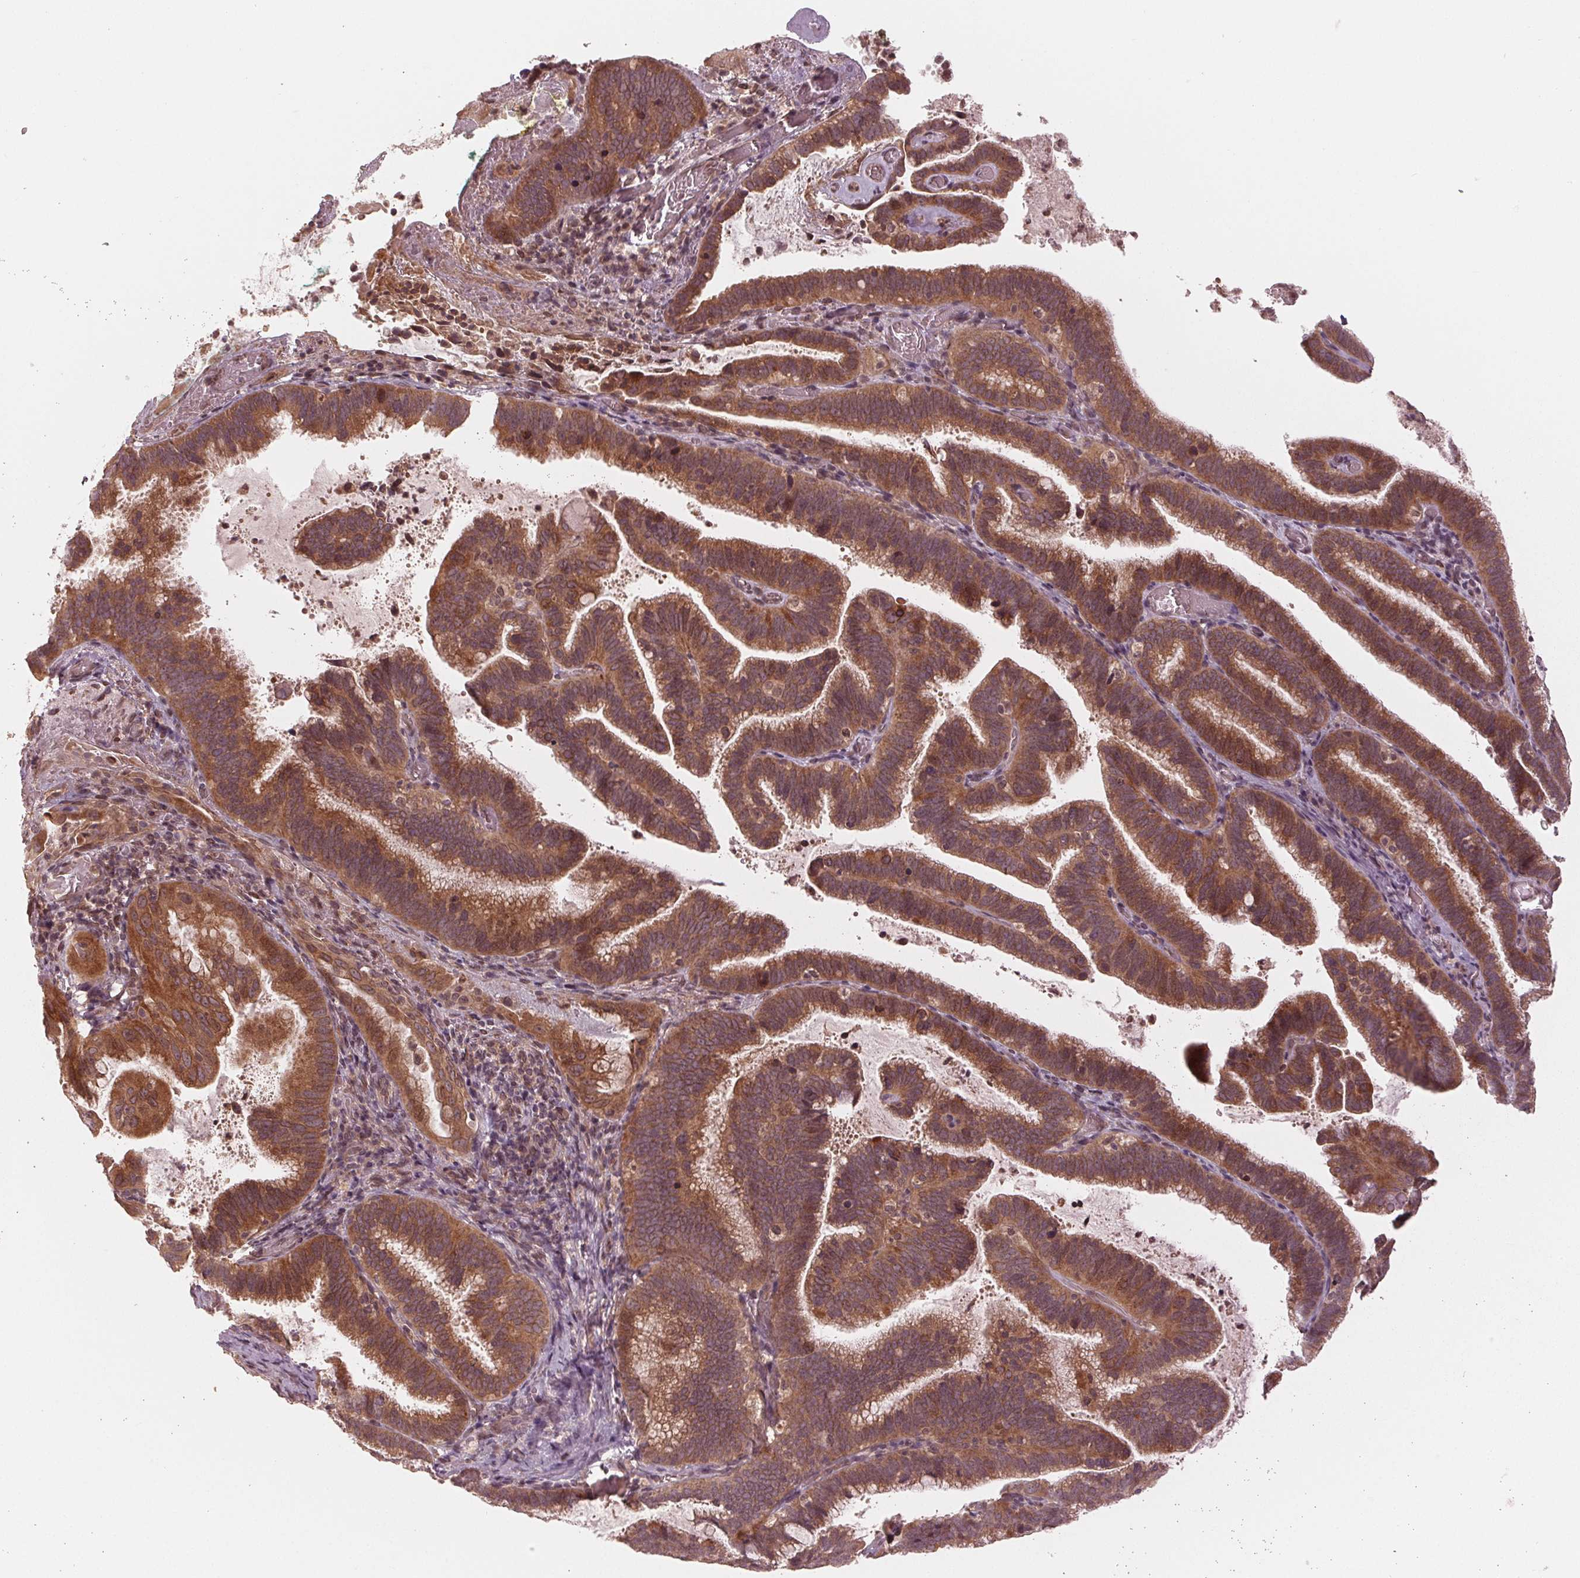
{"staining": {"intensity": "moderate", "quantity": ">75%", "location": "cytoplasmic/membranous"}, "tissue": "cervical cancer", "cell_type": "Tumor cells", "image_type": "cancer", "snomed": [{"axis": "morphology", "description": "Adenocarcinoma, NOS"}, {"axis": "topography", "description": "Cervix"}], "caption": "The immunohistochemical stain highlights moderate cytoplasmic/membranous staining in tumor cells of cervical adenocarcinoma tissue.", "gene": "ZNF471", "patient": {"sex": "female", "age": 61}}